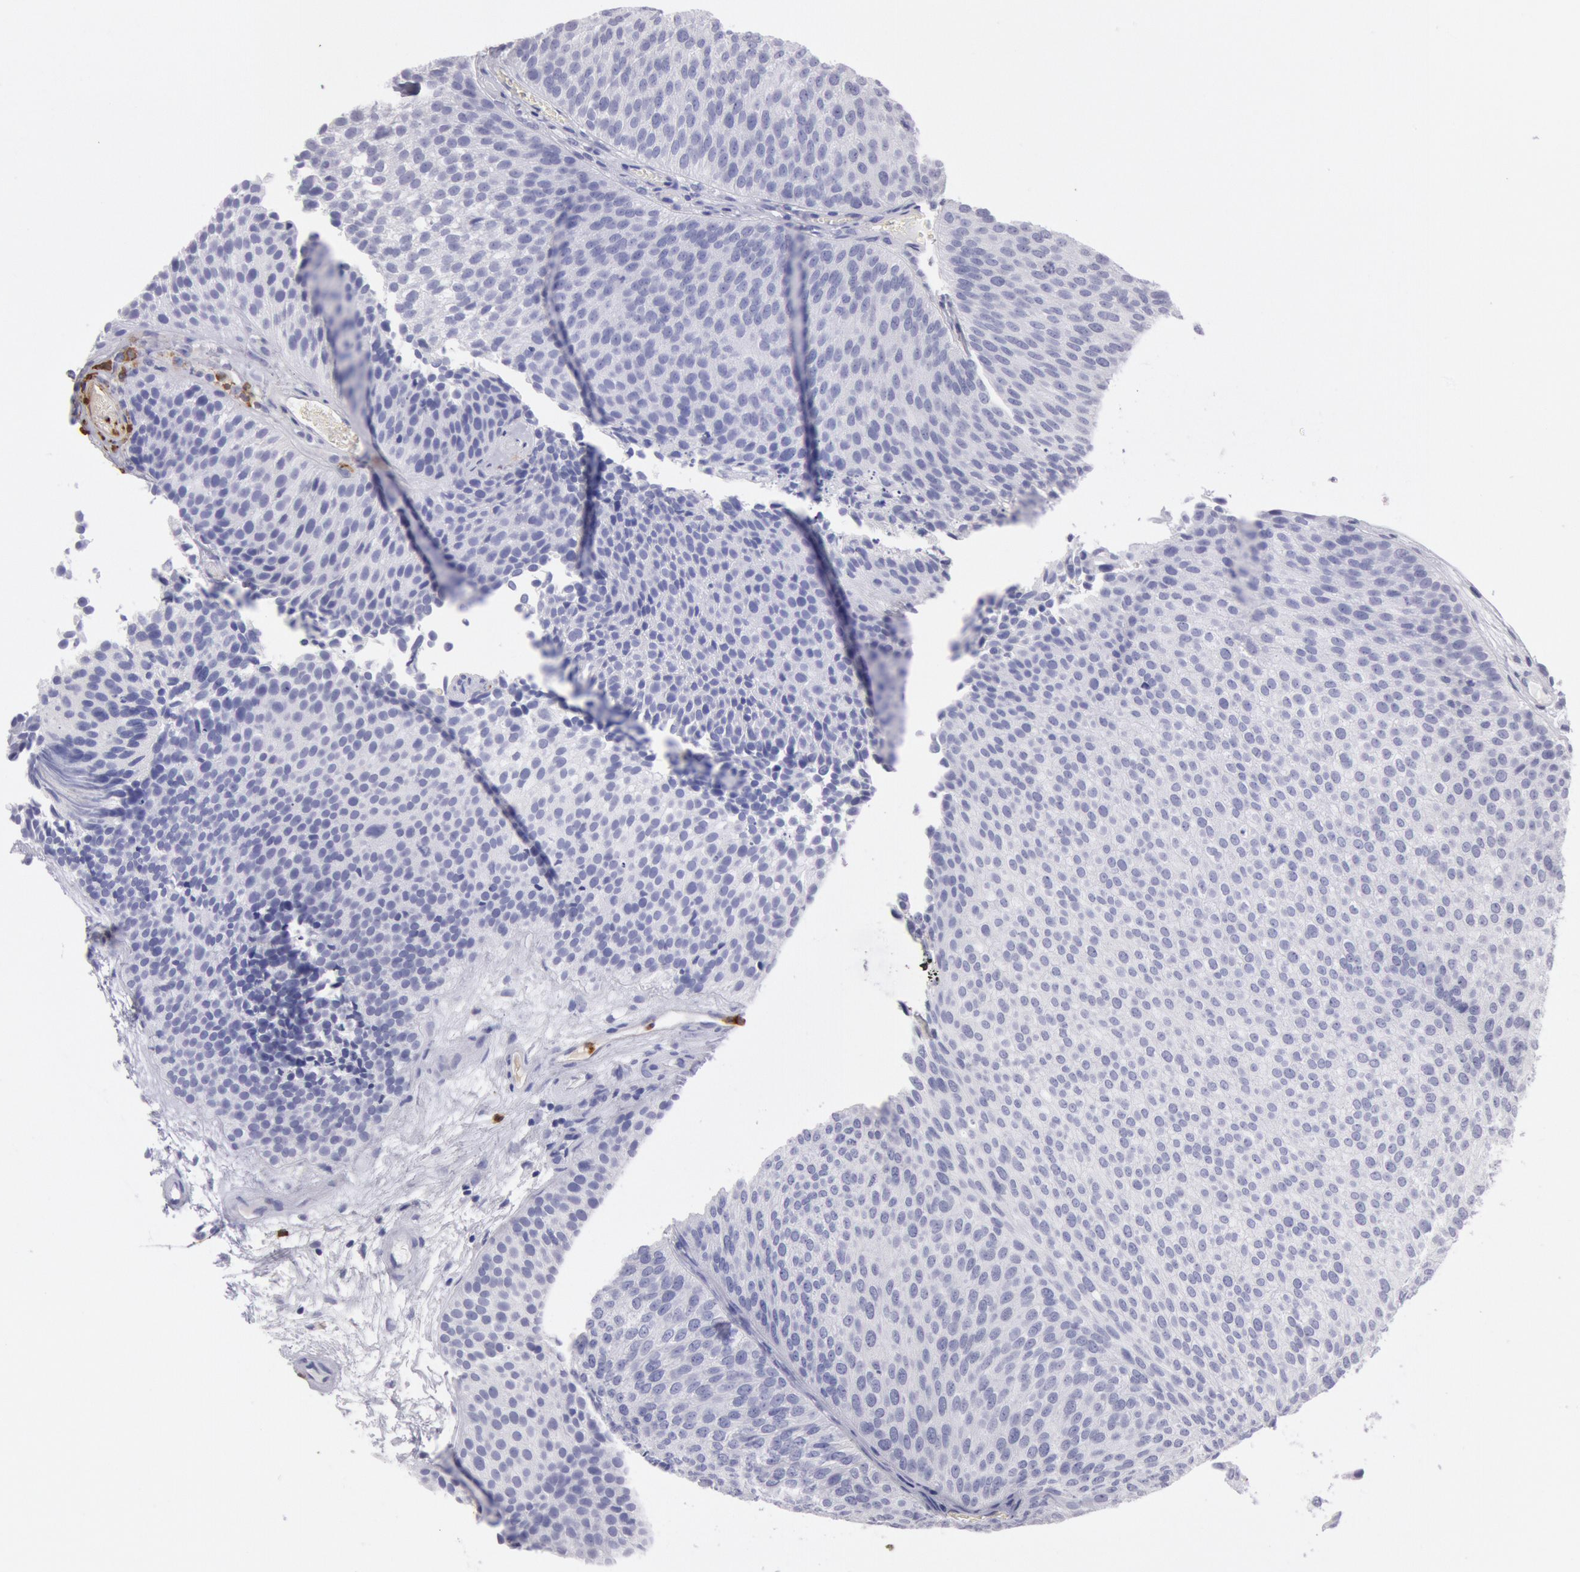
{"staining": {"intensity": "negative", "quantity": "none", "location": "none"}, "tissue": "urothelial cancer", "cell_type": "Tumor cells", "image_type": "cancer", "snomed": [{"axis": "morphology", "description": "Urothelial carcinoma, Low grade"}, {"axis": "topography", "description": "Urinary bladder"}], "caption": "Human low-grade urothelial carcinoma stained for a protein using immunohistochemistry reveals no staining in tumor cells.", "gene": "FCN1", "patient": {"sex": "male", "age": 84}}